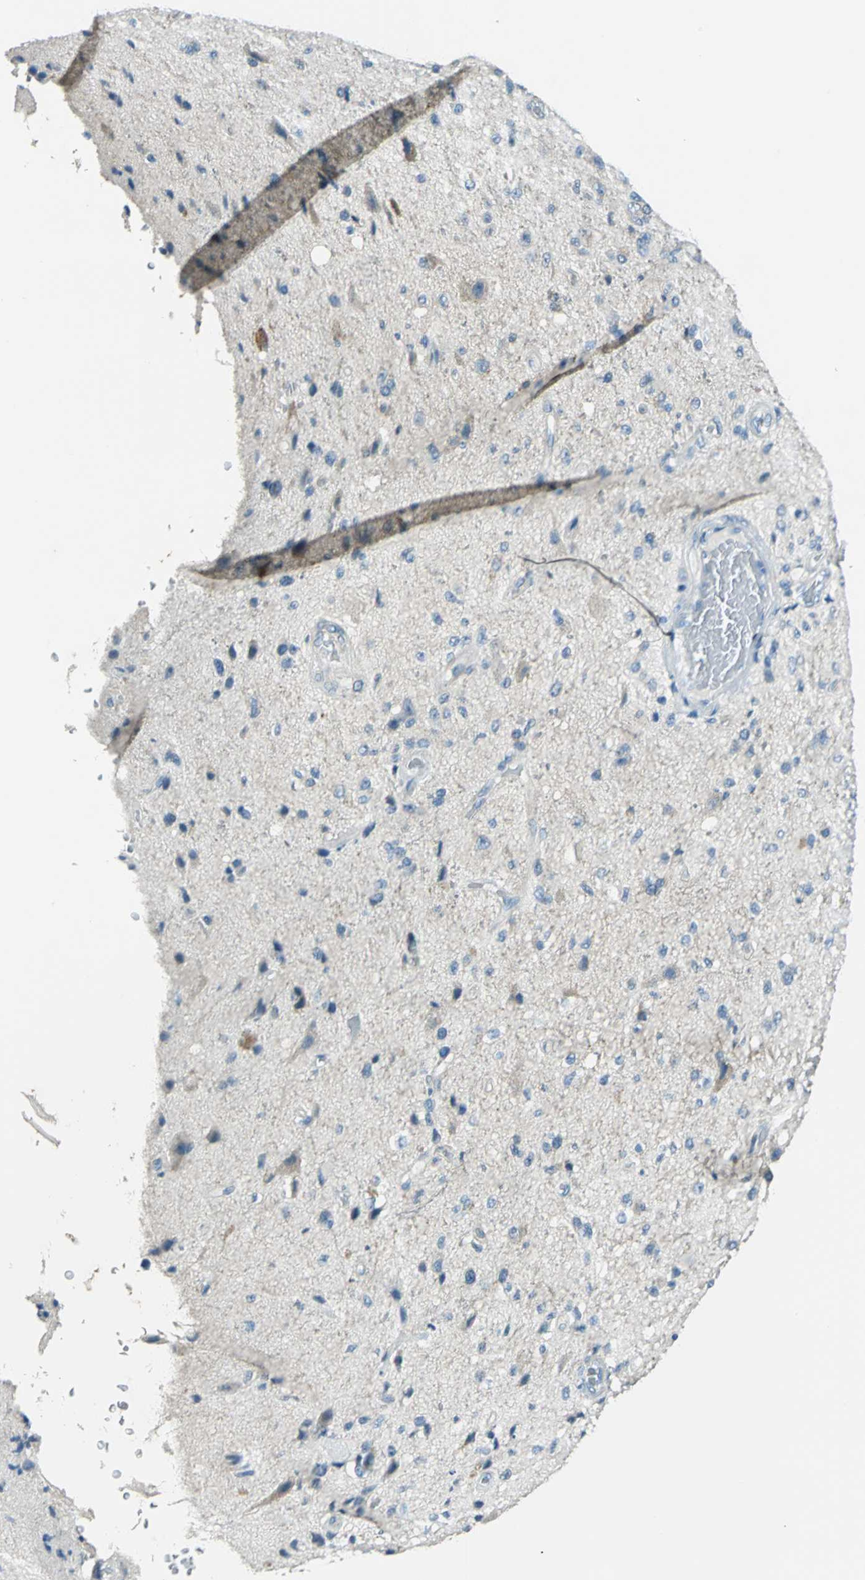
{"staining": {"intensity": "weak", "quantity": "<25%", "location": "cytoplasmic/membranous"}, "tissue": "glioma", "cell_type": "Tumor cells", "image_type": "cancer", "snomed": [{"axis": "morphology", "description": "Normal tissue, NOS"}, {"axis": "morphology", "description": "Glioma, malignant, High grade"}, {"axis": "topography", "description": "Cerebral cortex"}], "caption": "Tumor cells are negative for protein expression in human glioma. The staining is performed using DAB brown chromogen with nuclei counter-stained in using hematoxylin.", "gene": "CDC42EP1", "patient": {"sex": "male", "age": 77}}